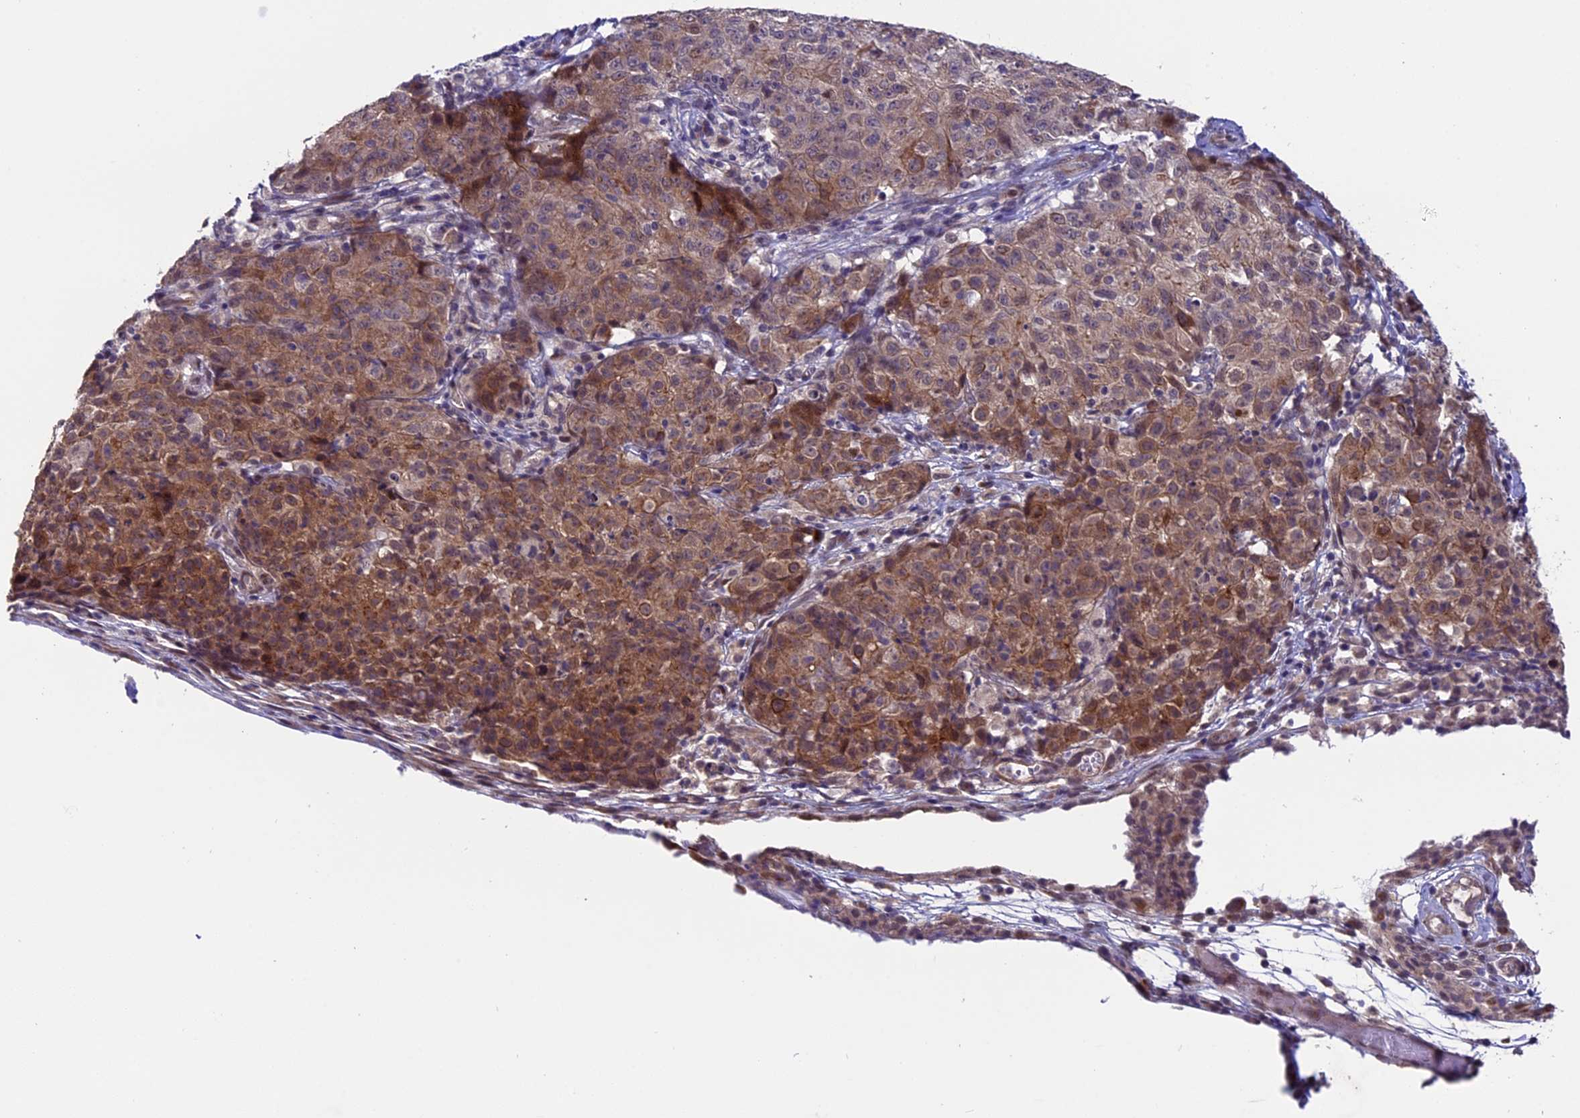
{"staining": {"intensity": "moderate", "quantity": ">75%", "location": "cytoplasmic/membranous"}, "tissue": "ovarian cancer", "cell_type": "Tumor cells", "image_type": "cancer", "snomed": [{"axis": "morphology", "description": "Carcinoma, endometroid"}, {"axis": "topography", "description": "Ovary"}], "caption": "Brown immunohistochemical staining in human ovarian cancer shows moderate cytoplasmic/membranous expression in about >75% of tumor cells.", "gene": "SIPA1L3", "patient": {"sex": "female", "age": 42}}